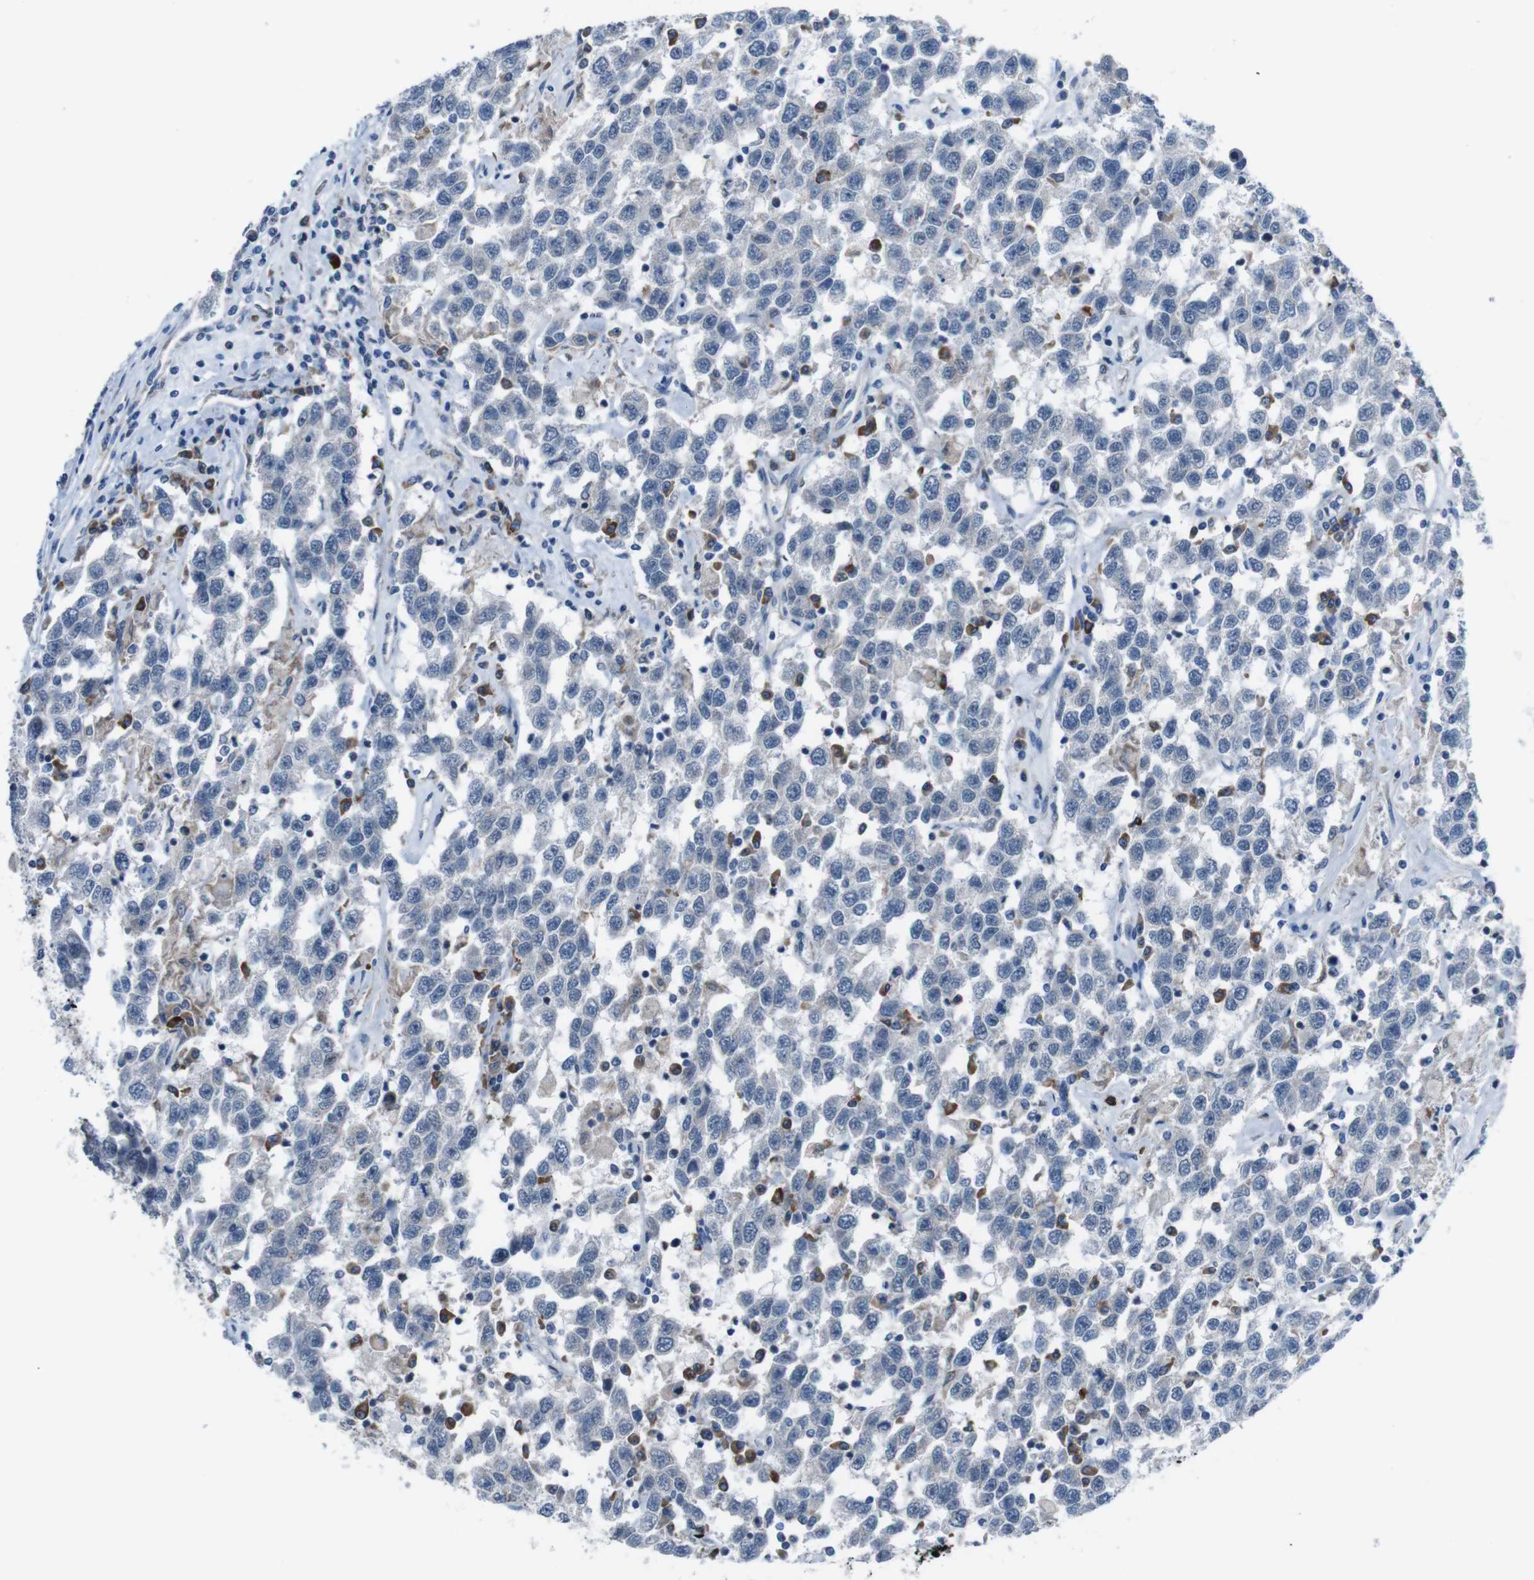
{"staining": {"intensity": "negative", "quantity": "none", "location": "none"}, "tissue": "testis cancer", "cell_type": "Tumor cells", "image_type": "cancer", "snomed": [{"axis": "morphology", "description": "Seminoma, NOS"}, {"axis": "topography", "description": "Testis"}], "caption": "A photomicrograph of testis cancer stained for a protein exhibits no brown staining in tumor cells. The staining is performed using DAB (3,3'-diaminobenzidine) brown chromogen with nuclei counter-stained in using hematoxylin.", "gene": "CDH22", "patient": {"sex": "male", "age": 41}}